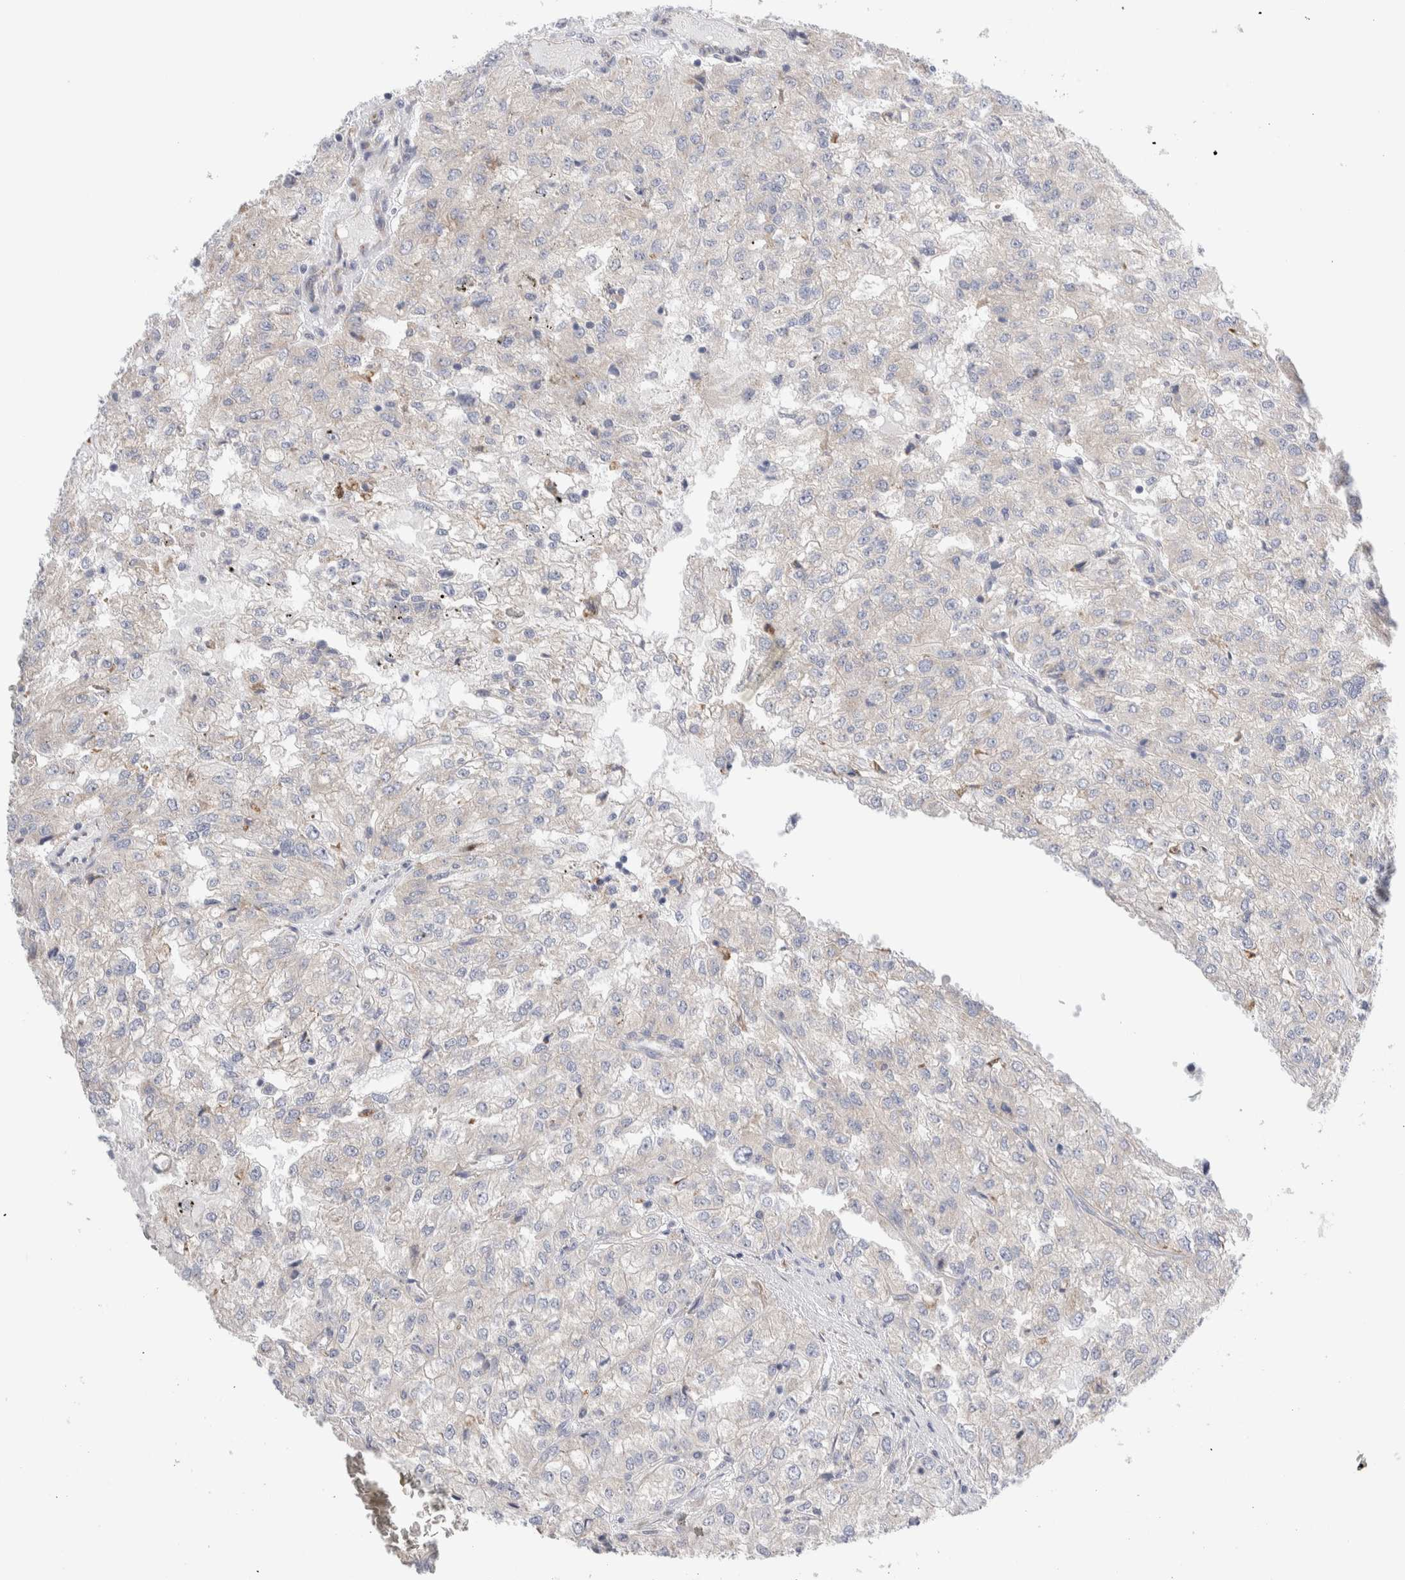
{"staining": {"intensity": "negative", "quantity": "none", "location": "none"}, "tissue": "renal cancer", "cell_type": "Tumor cells", "image_type": "cancer", "snomed": [{"axis": "morphology", "description": "Adenocarcinoma, NOS"}, {"axis": "topography", "description": "Kidney"}], "caption": "A high-resolution histopathology image shows immunohistochemistry staining of renal adenocarcinoma, which exhibits no significant expression in tumor cells. Brightfield microscopy of immunohistochemistry (IHC) stained with DAB (3,3'-diaminobenzidine) (brown) and hematoxylin (blue), captured at high magnification.", "gene": "RACK1", "patient": {"sex": "female", "age": 54}}